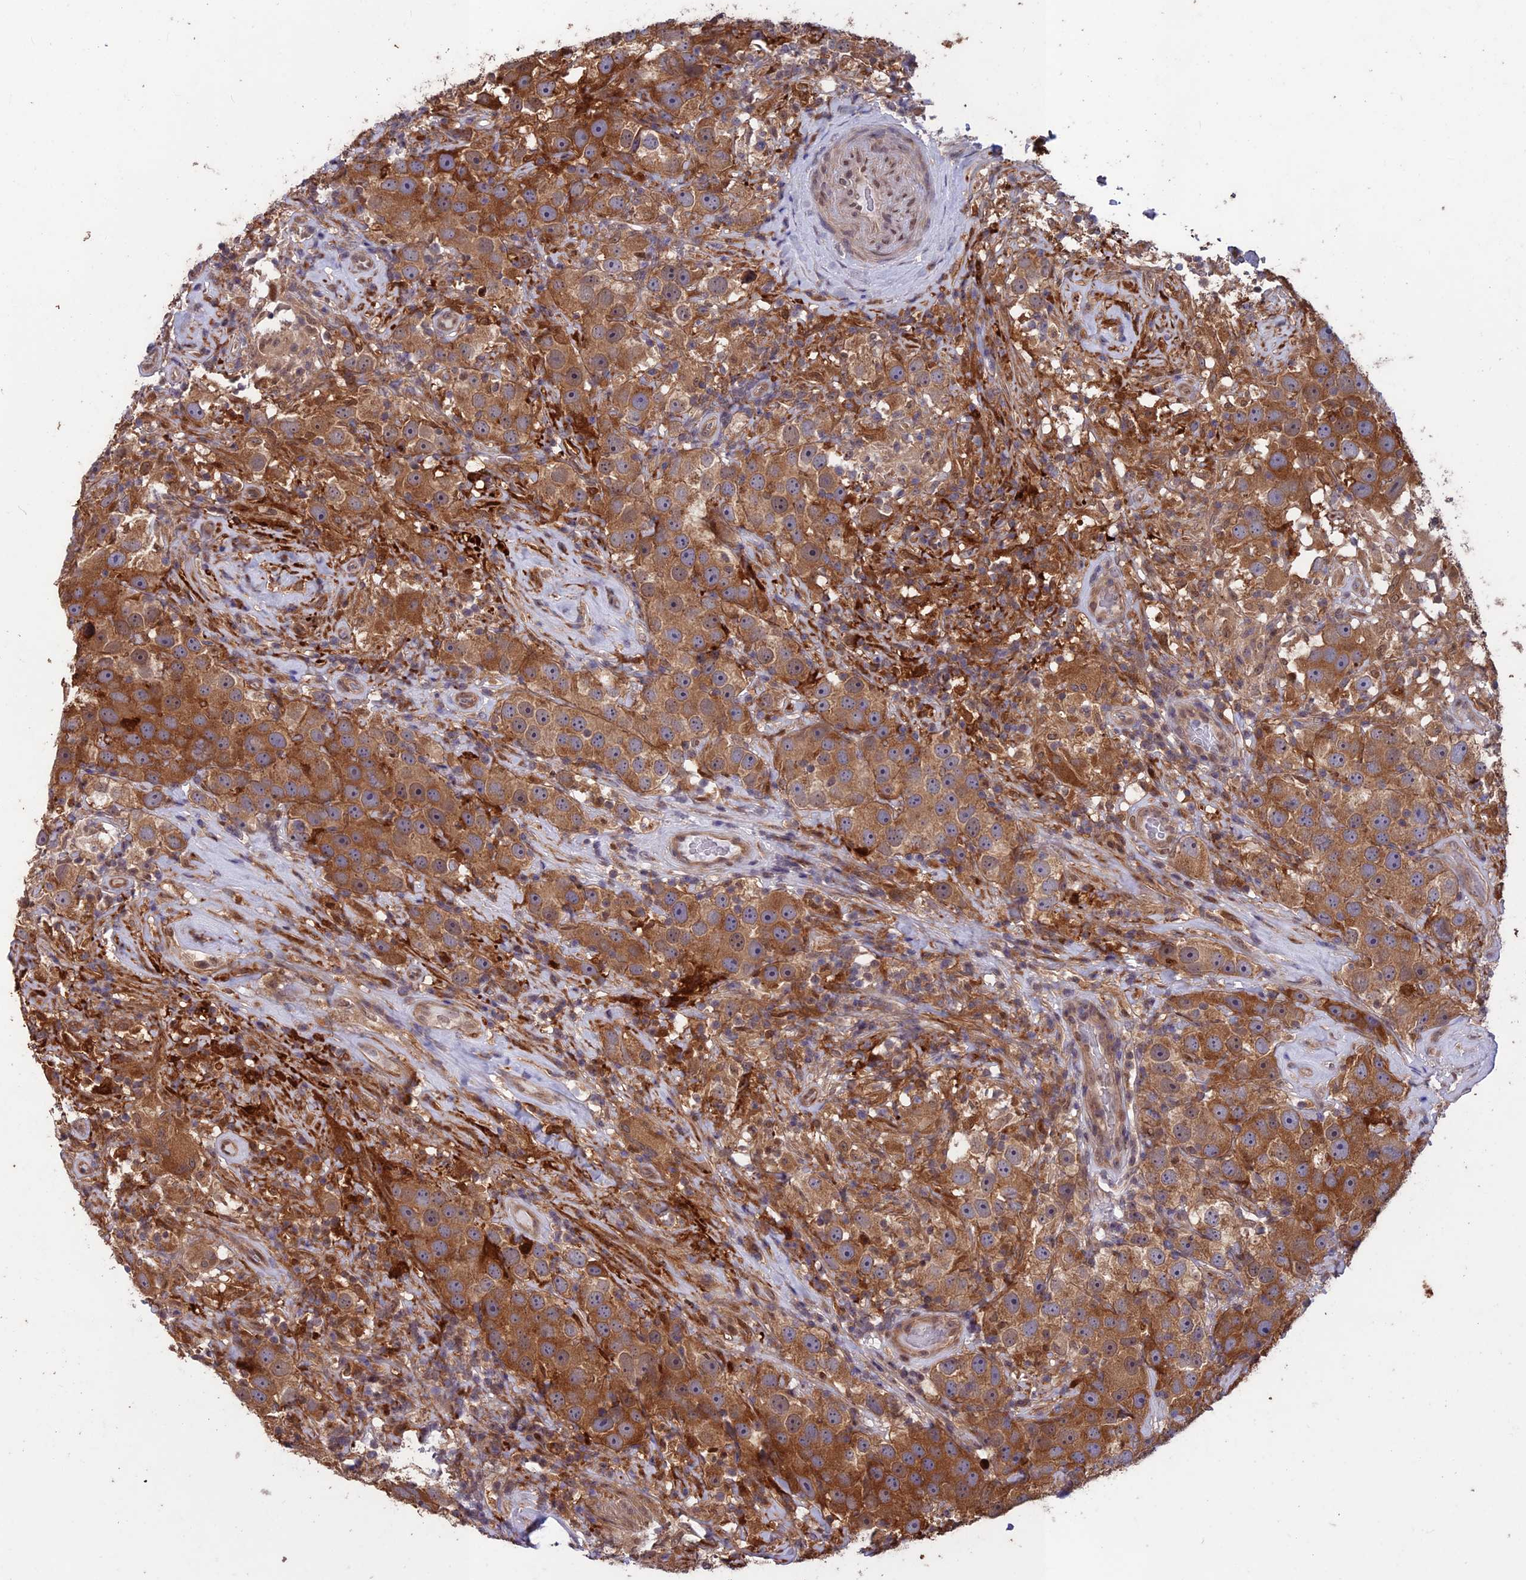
{"staining": {"intensity": "moderate", "quantity": ">75%", "location": "cytoplasmic/membranous"}, "tissue": "testis cancer", "cell_type": "Tumor cells", "image_type": "cancer", "snomed": [{"axis": "morphology", "description": "Seminoma, NOS"}, {"axis": "topography", "description": "Testis"}], "caption": "This micrograph reveals immunohistochemistry staining of human testis seminoma, with medium moderate cytoplasmic/membranous positivity in approximately >75% of tumor cells.", "gene": "MAST2", "patient": {"sex": "male", "age": 49}}